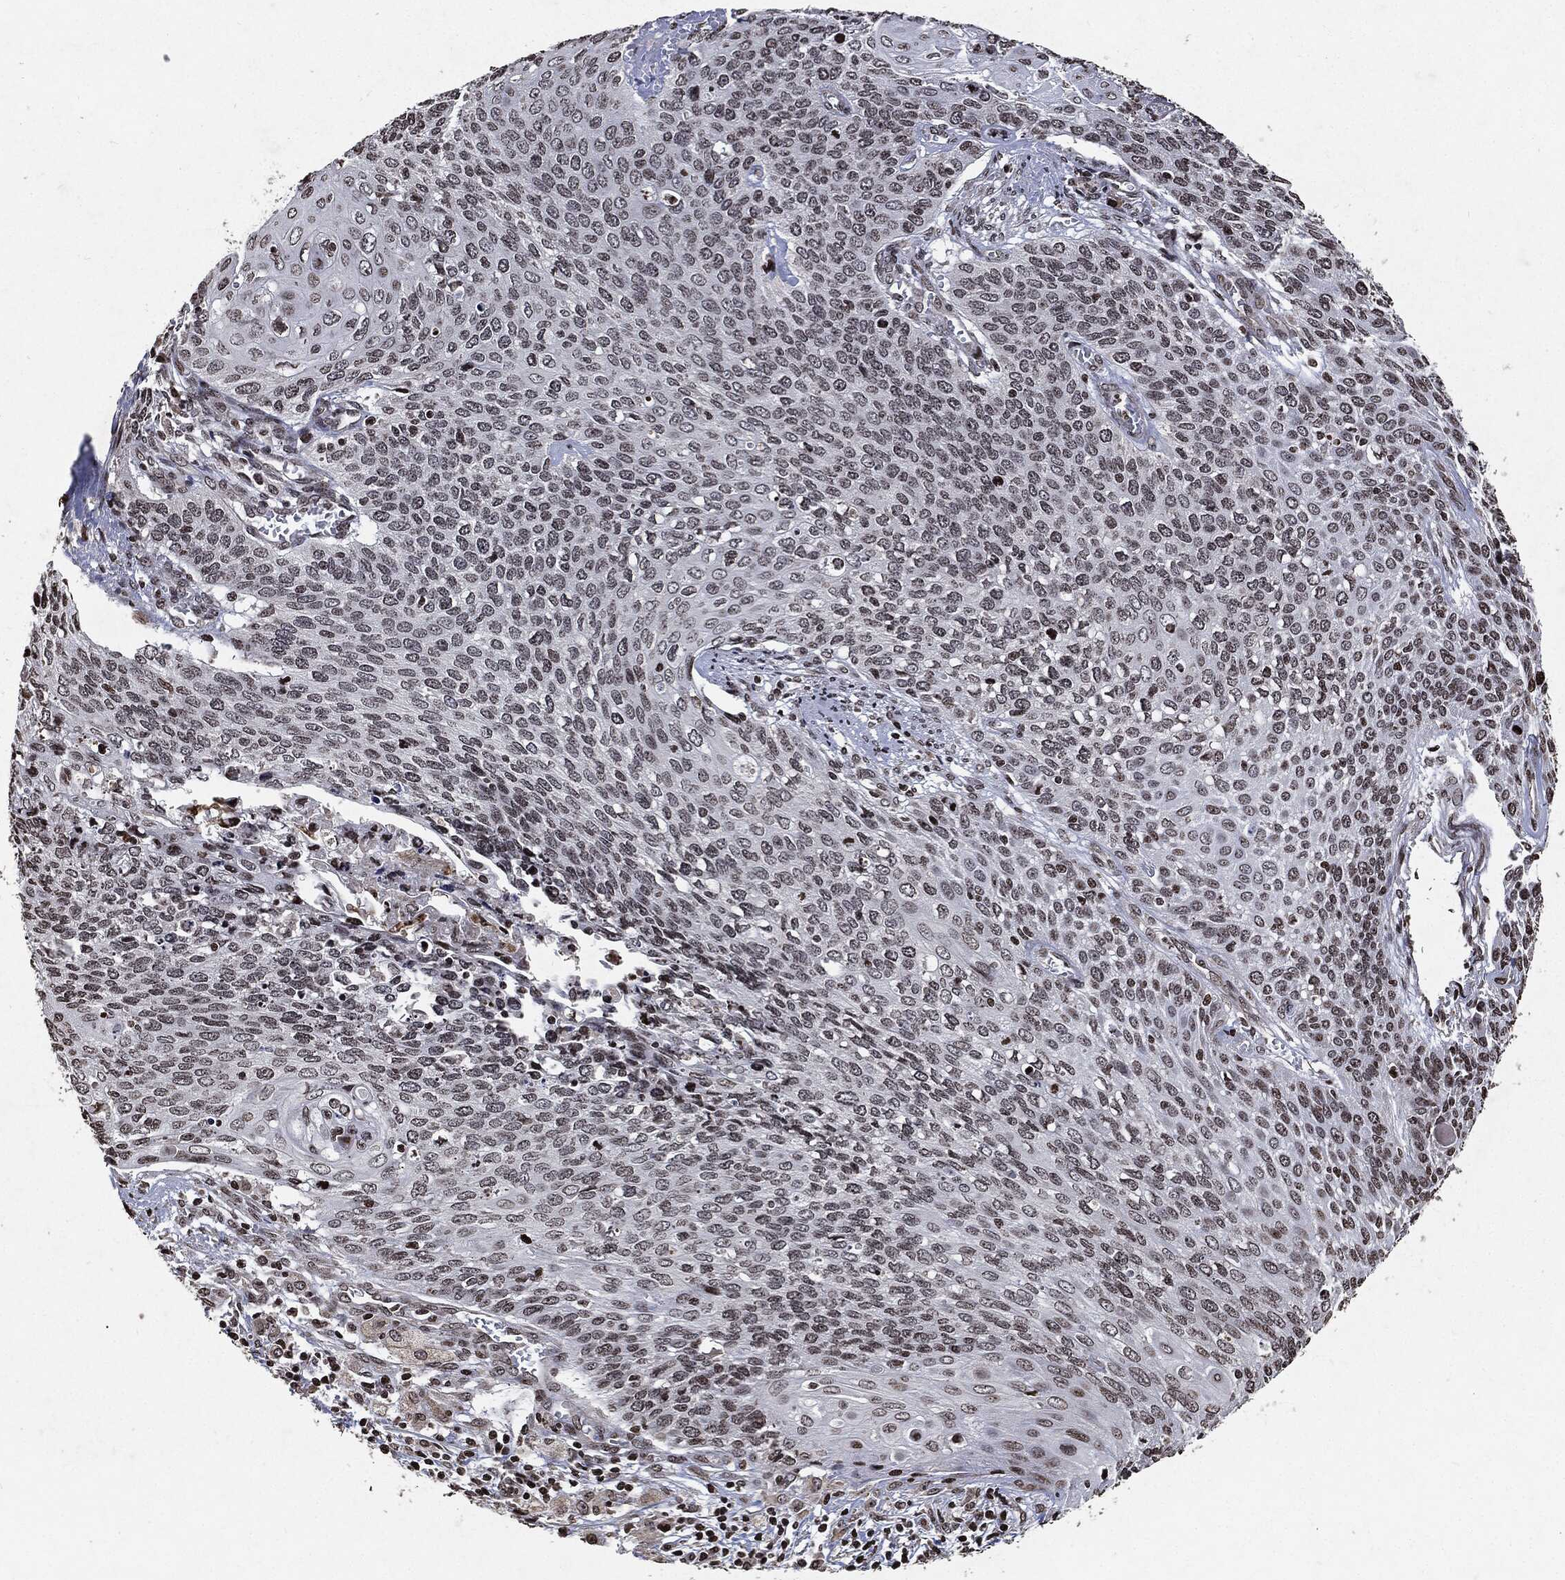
{"staining": {"intensity": "negative", "quantity": "none", "location": "none"}, "tissue": "cervical cancer", "cell_type": "Tumor cells", "image_type": "cancer", "snomed": [{"axis": "morphology", "description": "Squamous cell carcinoma, NOS"}, {"axis": "topography", "description": "Cervix"}], "caption": "The image reveals no significant positivity in tumor cells of squamous cell carcinoma (cervical). (Stains: DAB IHC with hematoxylin counter stain, Microscopy: brightfield microscopy at high magnification).", "gene": "JUN", "patient": {"sex": "female", "age": 39}}